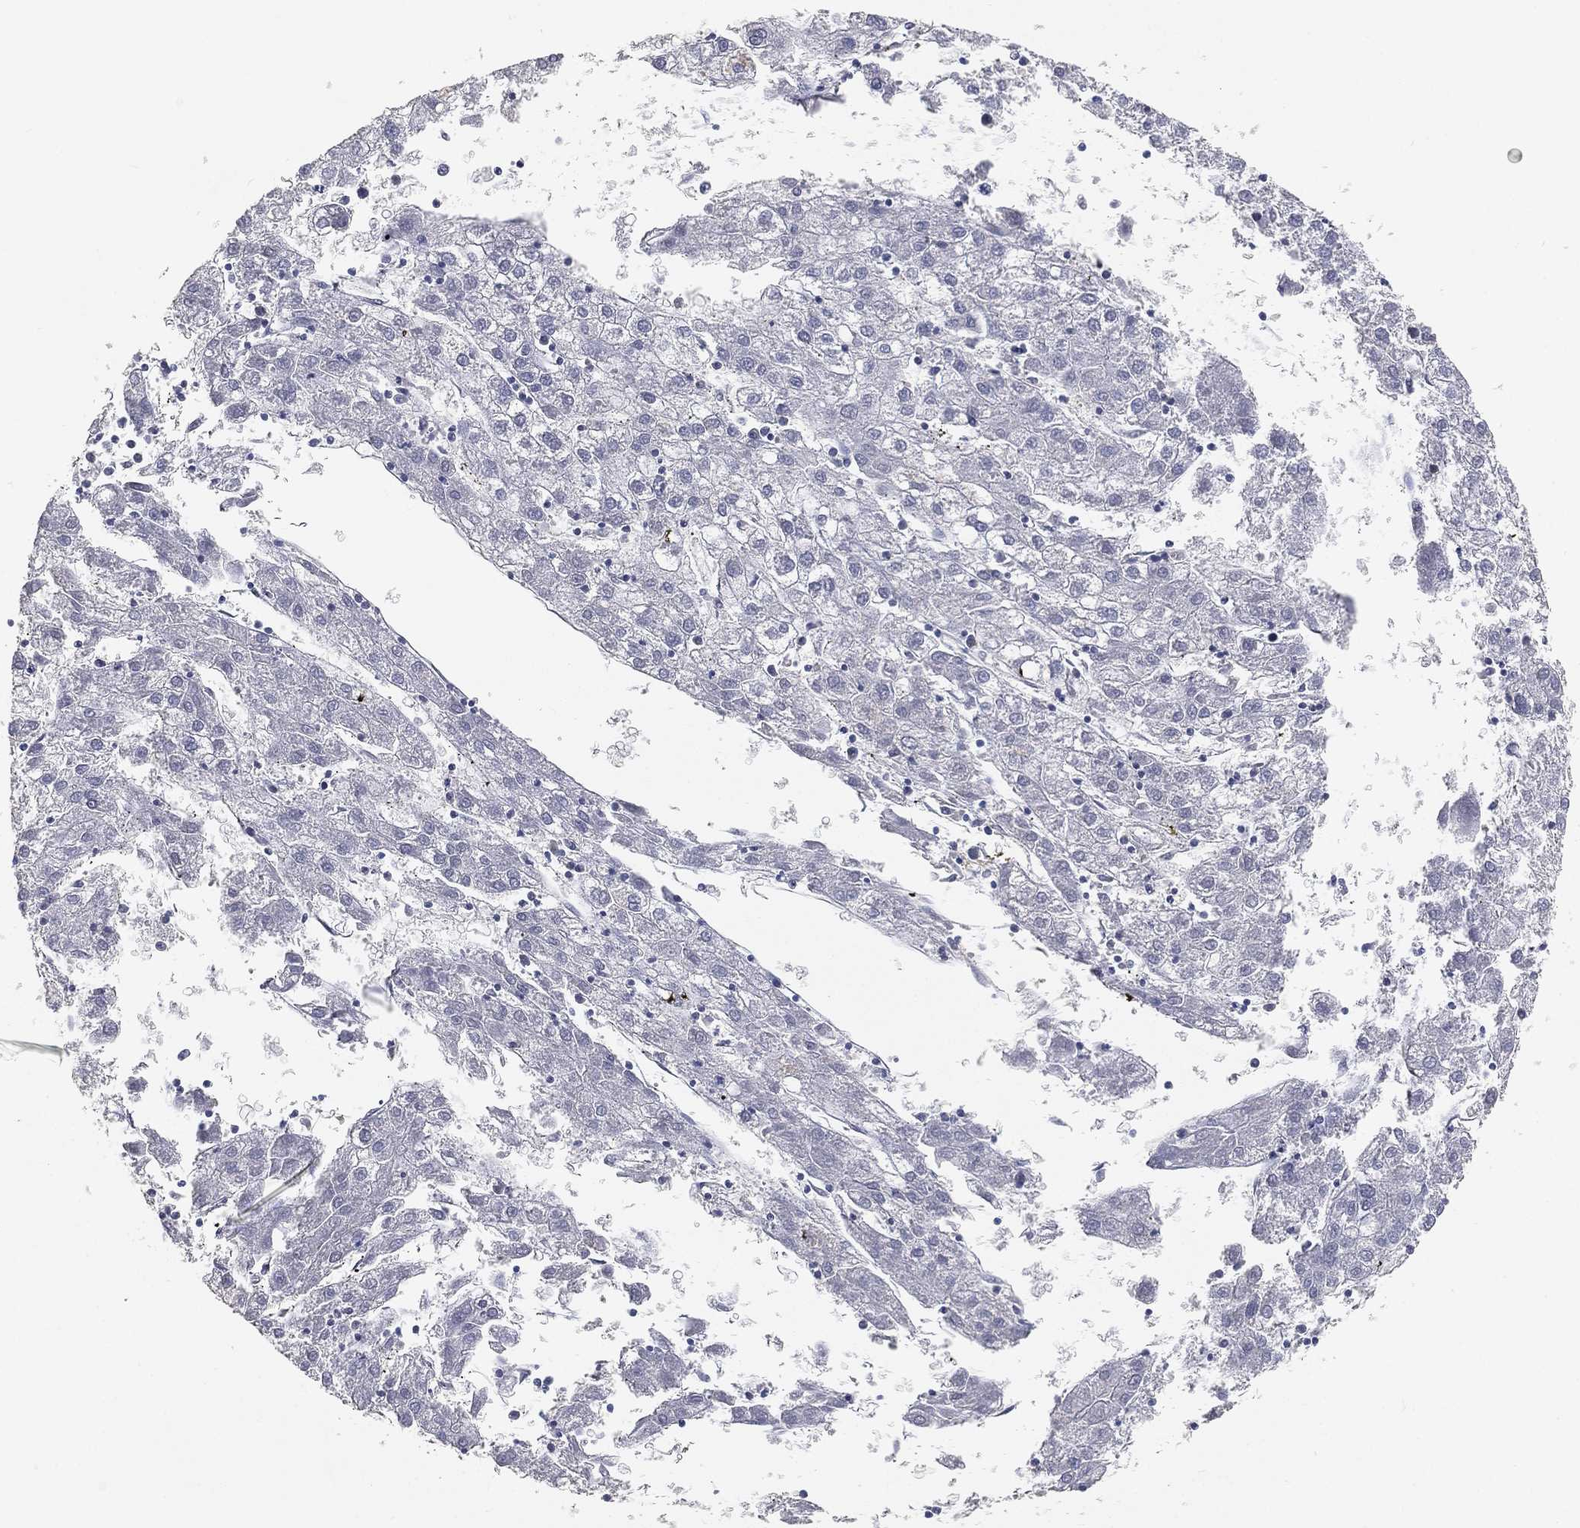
{"staining": {"intensity": "negative", "quantity": "none", "location": "none"}, "tissue": "liver cancer", "cell_type": "Tumor cells", "image_type": "cancer", "snomed": [{"axis": "morphology", "description": "Carcinoma, Hepatocellular, NOS"}, {"axis": "topography", "description": "Liver"}], "caption": "DAB immunohistochemical staining of liver hepatocellular carcinoma demonstrates no significant staining in tumor cells.", "gene": "CRTC3", "patient": {"sex": "male", "age": 72}}